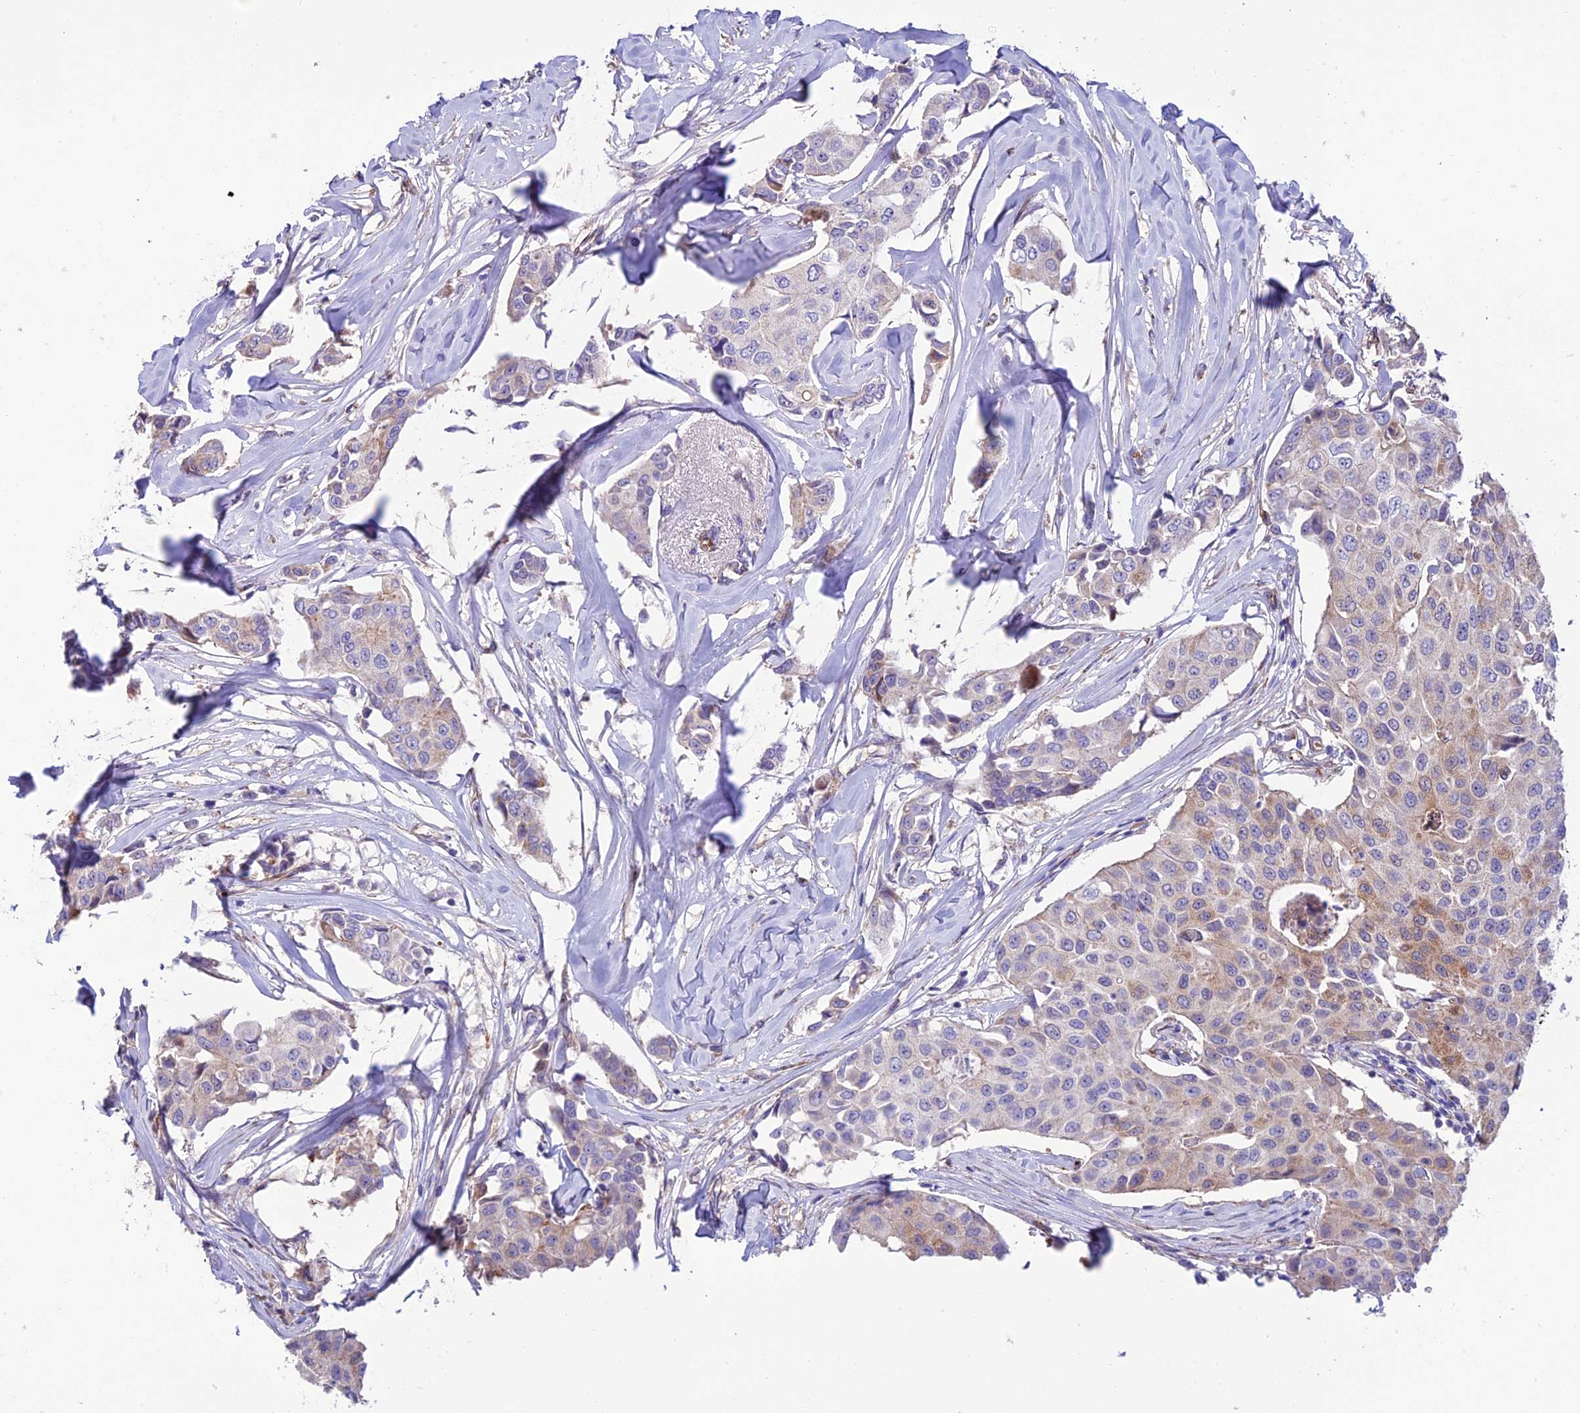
{"staining": {"intensity": "weak", "quantity": "25%-75%", "location": "cytoplasmic/membranous"}, "tissue": "breast cancer", "cell_type": "Tumor cells", "image_type": "cancer", "snomed": [{"axis": "morphology", "description": "Duct carcinoma"}, {"axis": "topography", "description": "Breast"}], "caption": "A high-resolution photomicrograph shows IHC staining of breast intraductal carcinoma, which exhibits weak cytoplasmic/membranous positivity in about 25%-75% of tumor cells.", "gene": "REX1BD", "patient": {"sex": "female", "age": 80}}